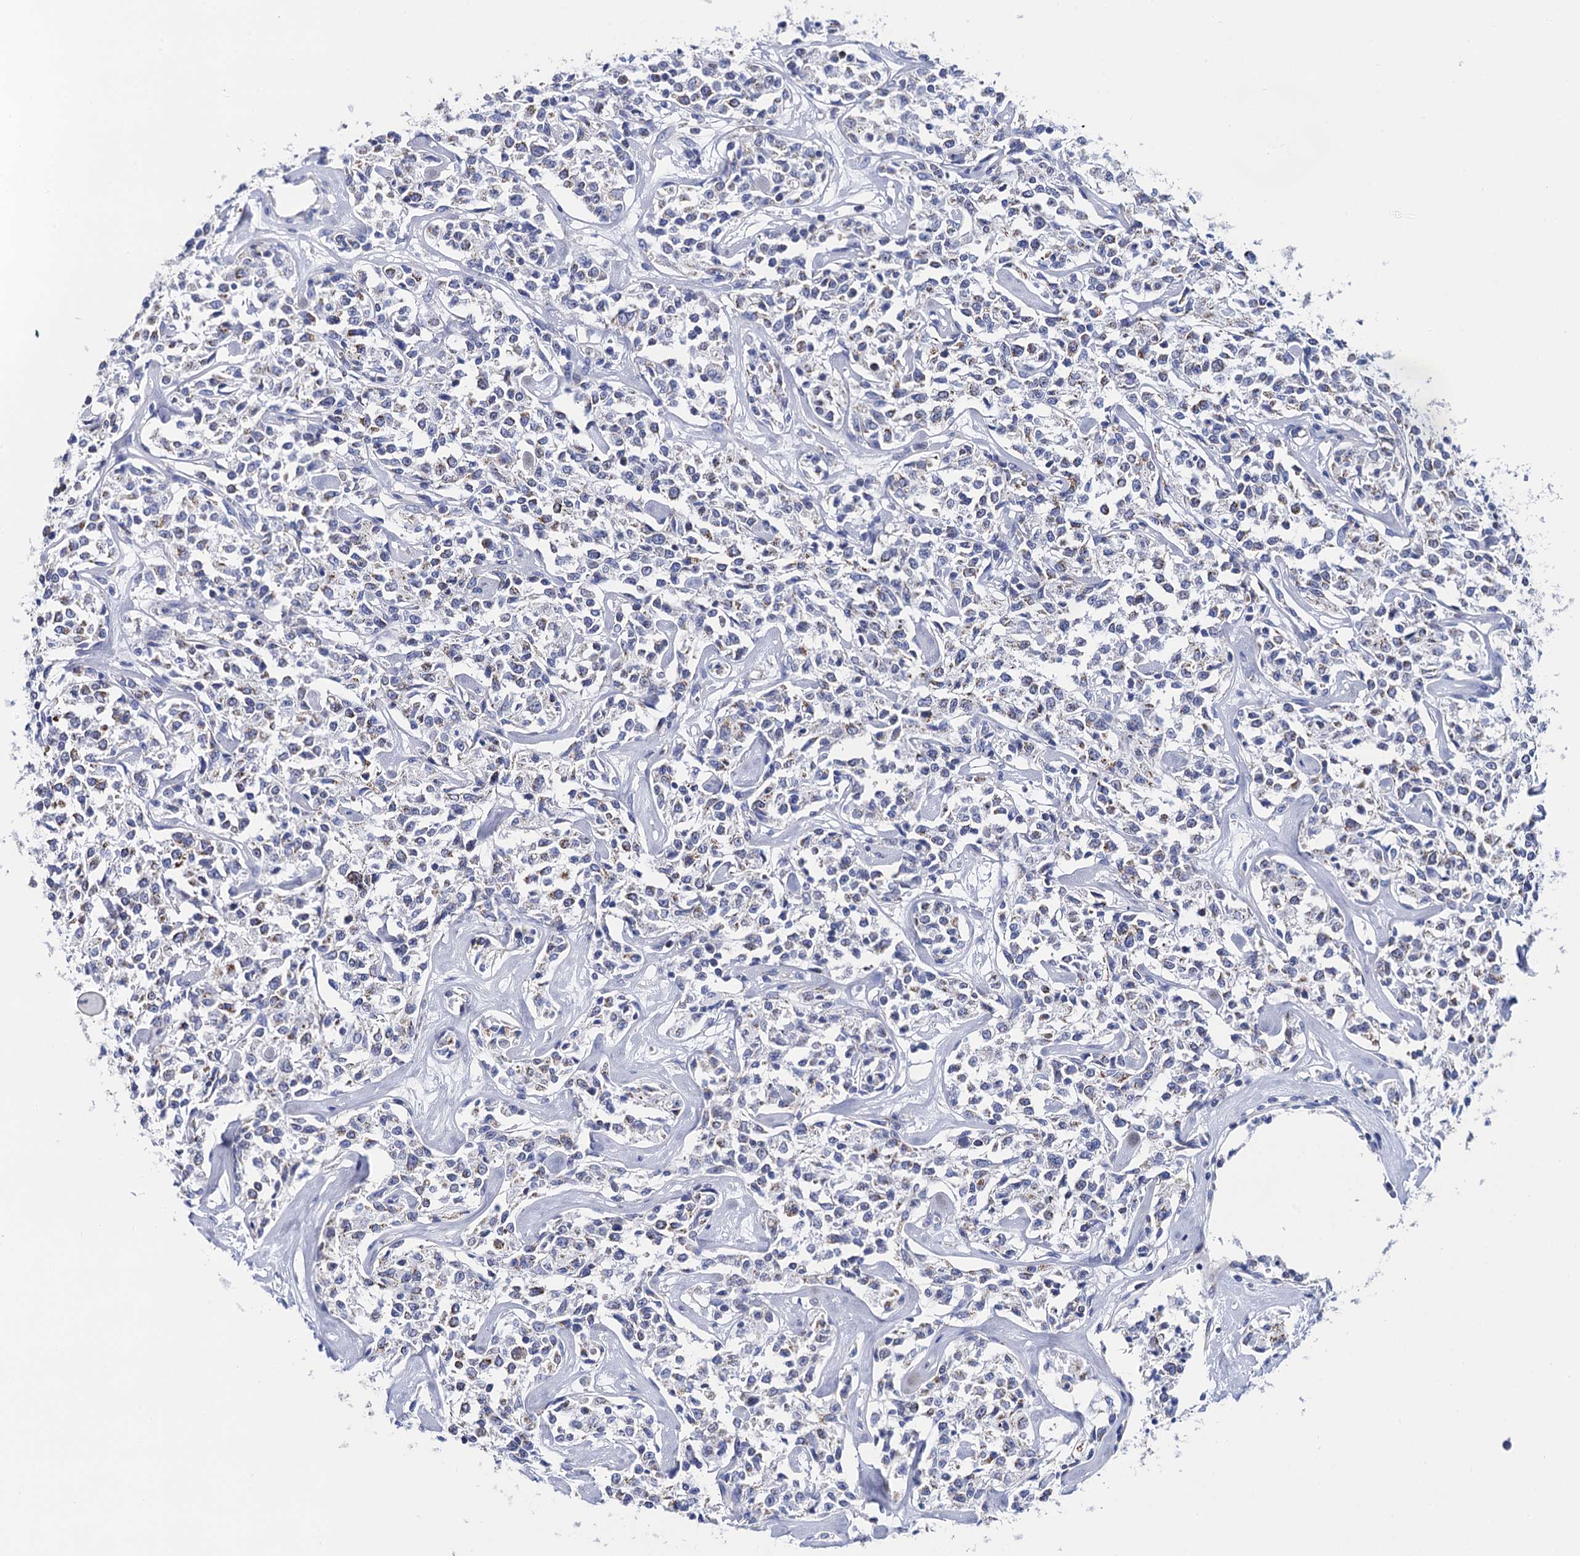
{"staining": {"intensity": "weak", "quantity": "<25%", "location": "cytoplasmic/membranous"}, "tissue": "lymphoma", "cell_type": "Tumor cells", "image_type": "cancer", "snomed": [{"axis": "morphology", "description": "Malignant lymphoma, non-Hodgkin's type, Low grade"}, {"axis": "topography", "description": "Small intestine"}], "caption": "This is an IHC histopathology image of malignant lymphoma, non-Hodgkin's type (low-grade). There is no staining in tumor cells.", "gene": "ACADSB", "patient": {"sex": "female", "age": 59}}